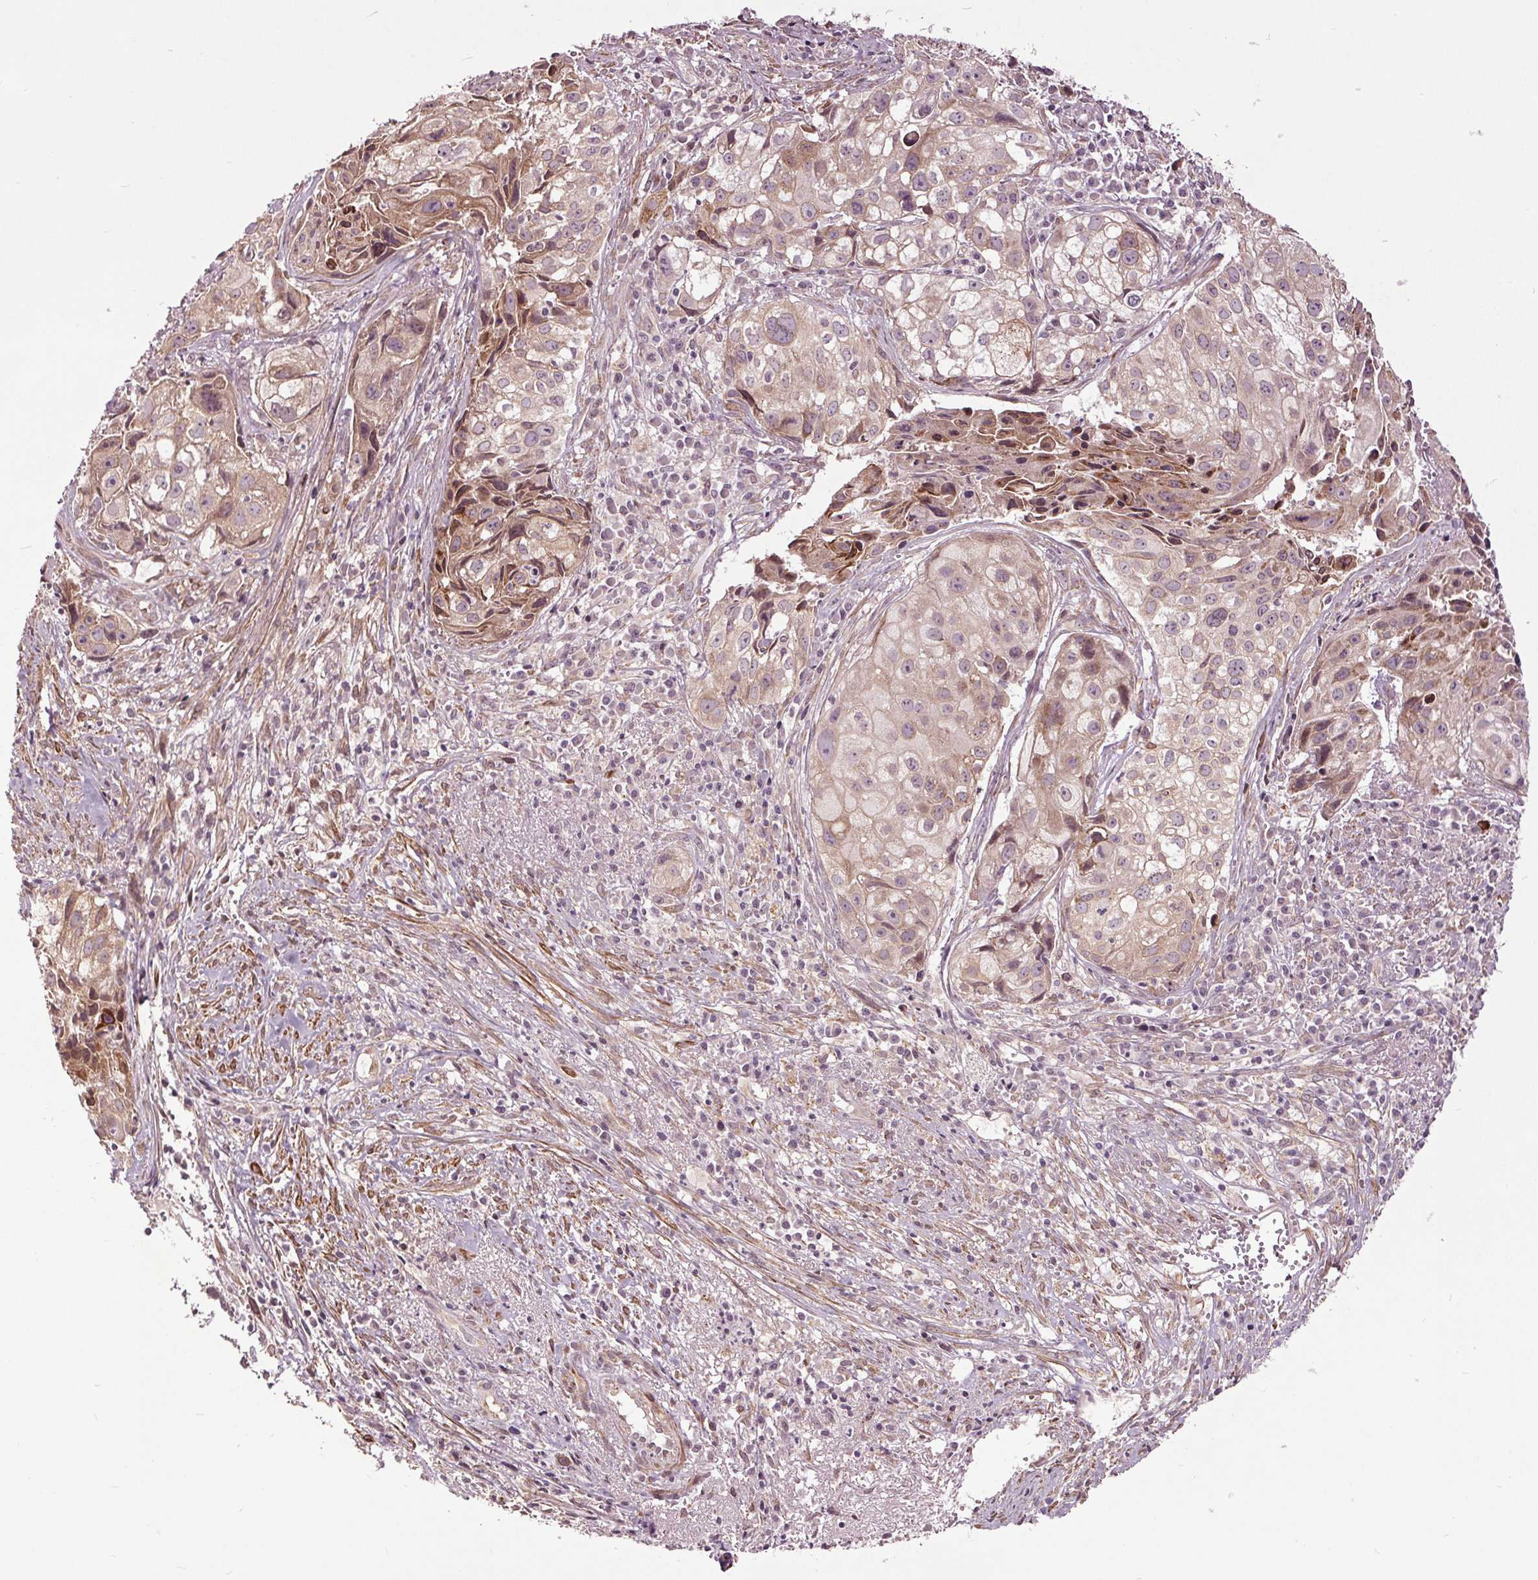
{"staining": {"intensity": "weak", "quantity": "25%-75%", "location": "cytoplasmic/membranous"}, "tissue": "cervical cancer", "cell_type": "Tumor cells", "image_type": "cancer", "snomed": [{"axis": "morphology", "description": "Squamous cell carcinoma, NOS"}, {"axis": "topography", "description": "Cervix"}], "caption": "The histopathology image displays immunohistochemical staining of cervical cancer. There is weak cytoplasmic/membranous positivity is present in approximately 25%-75% of tumor cells.", "gene": "HAUS5", "patient": {"sex": "female", "age": 53}}